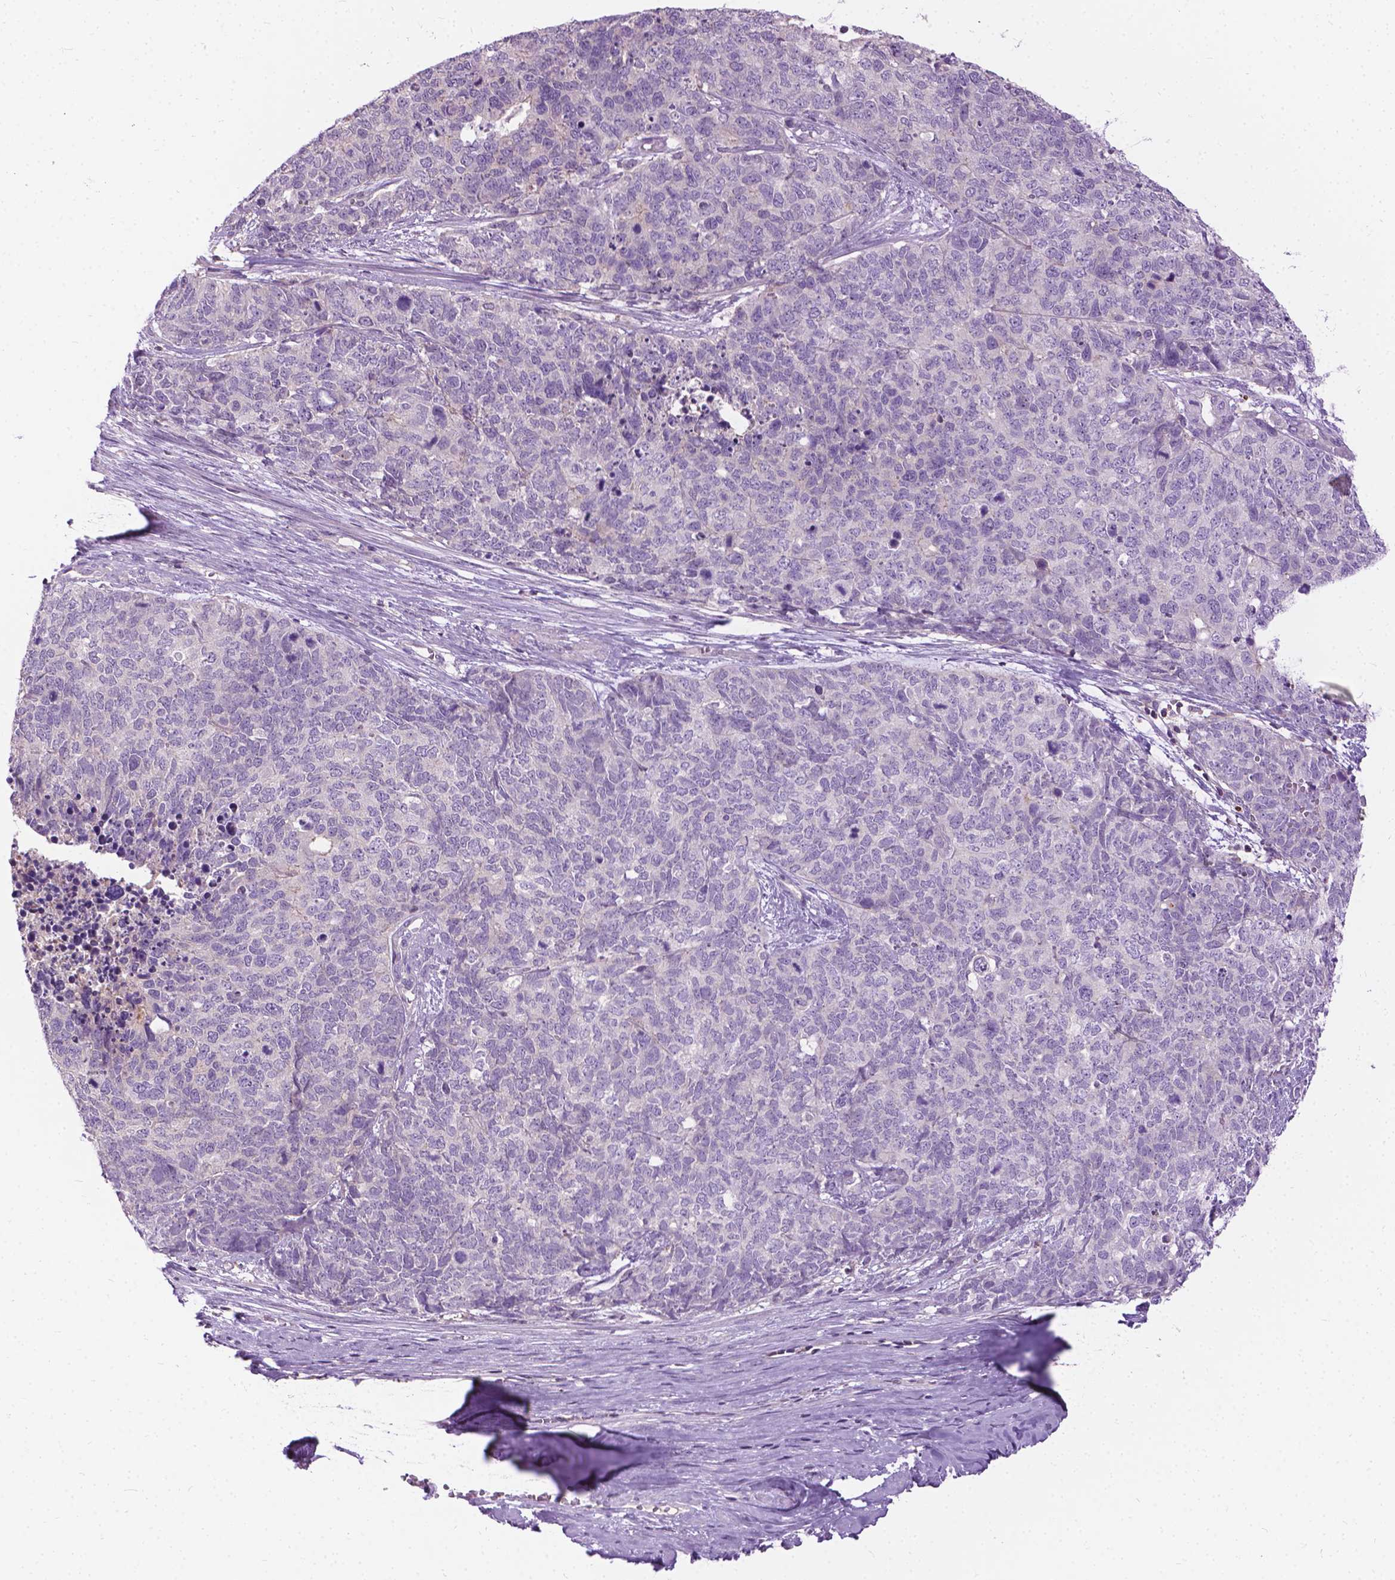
{"staining": {"intensity": "negative", "quantity": "none", "location": "none"}, "tissue": "cervical cancer", "cell_type": "Tumor cells", "image_type": "cancer", "snomed": [{"axis": "morphology", "description": "Squamous cell carcinoma, NOS"}, {"axis": "topography", "description": "Cervix"}], "caption": "Histopathology image shows no protein expression in tumor cells of squamous cell carcinoma (cervical) tissue.", "gene": "JAK3", "patient": {"sex": "female", "age": 63}}